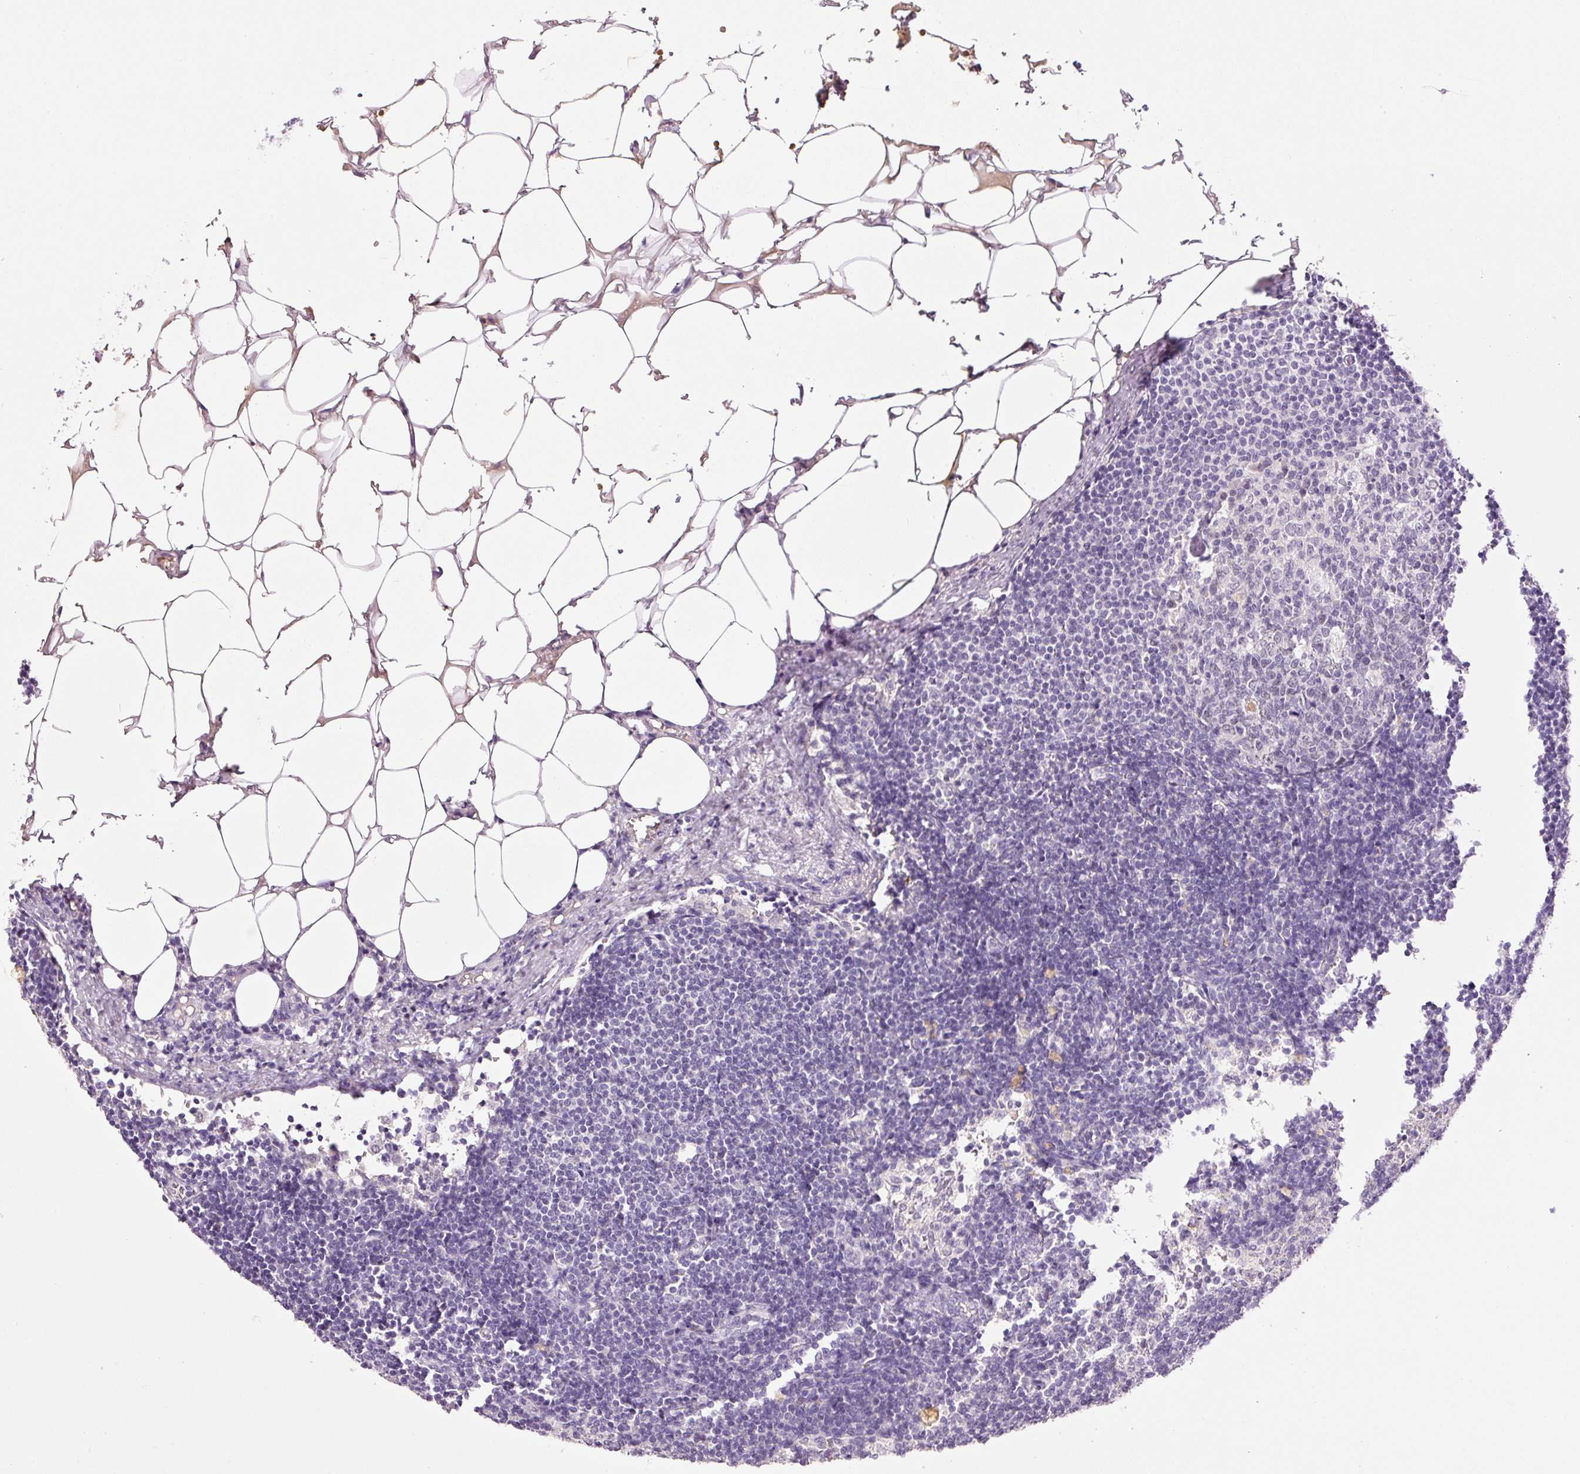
{"staining": {"intensity": "weak", "quantity": "<25%", "location": "nuclear"}, "tissue": "lymph node", "cell_type": "Germinal center cells", "image_type": "normal", "snomed": [{"axis": "morphology", "description": "Normal tissue, NOS"}, {"axis": "topography", "description": "Lymph node"}], "caption": "DAB (3,3'-diaminobenzidine) immunohistochemical staining of benign human lymph node shows no significant positivity in germinal center cells. (Stains: DAB immunohistochemistry with hematoxylin counter stain, Microscopy: brightfield microscopy at high magnification).", "gene": "LY6G6D", "patient": {"sex": "male", "age": 49}}